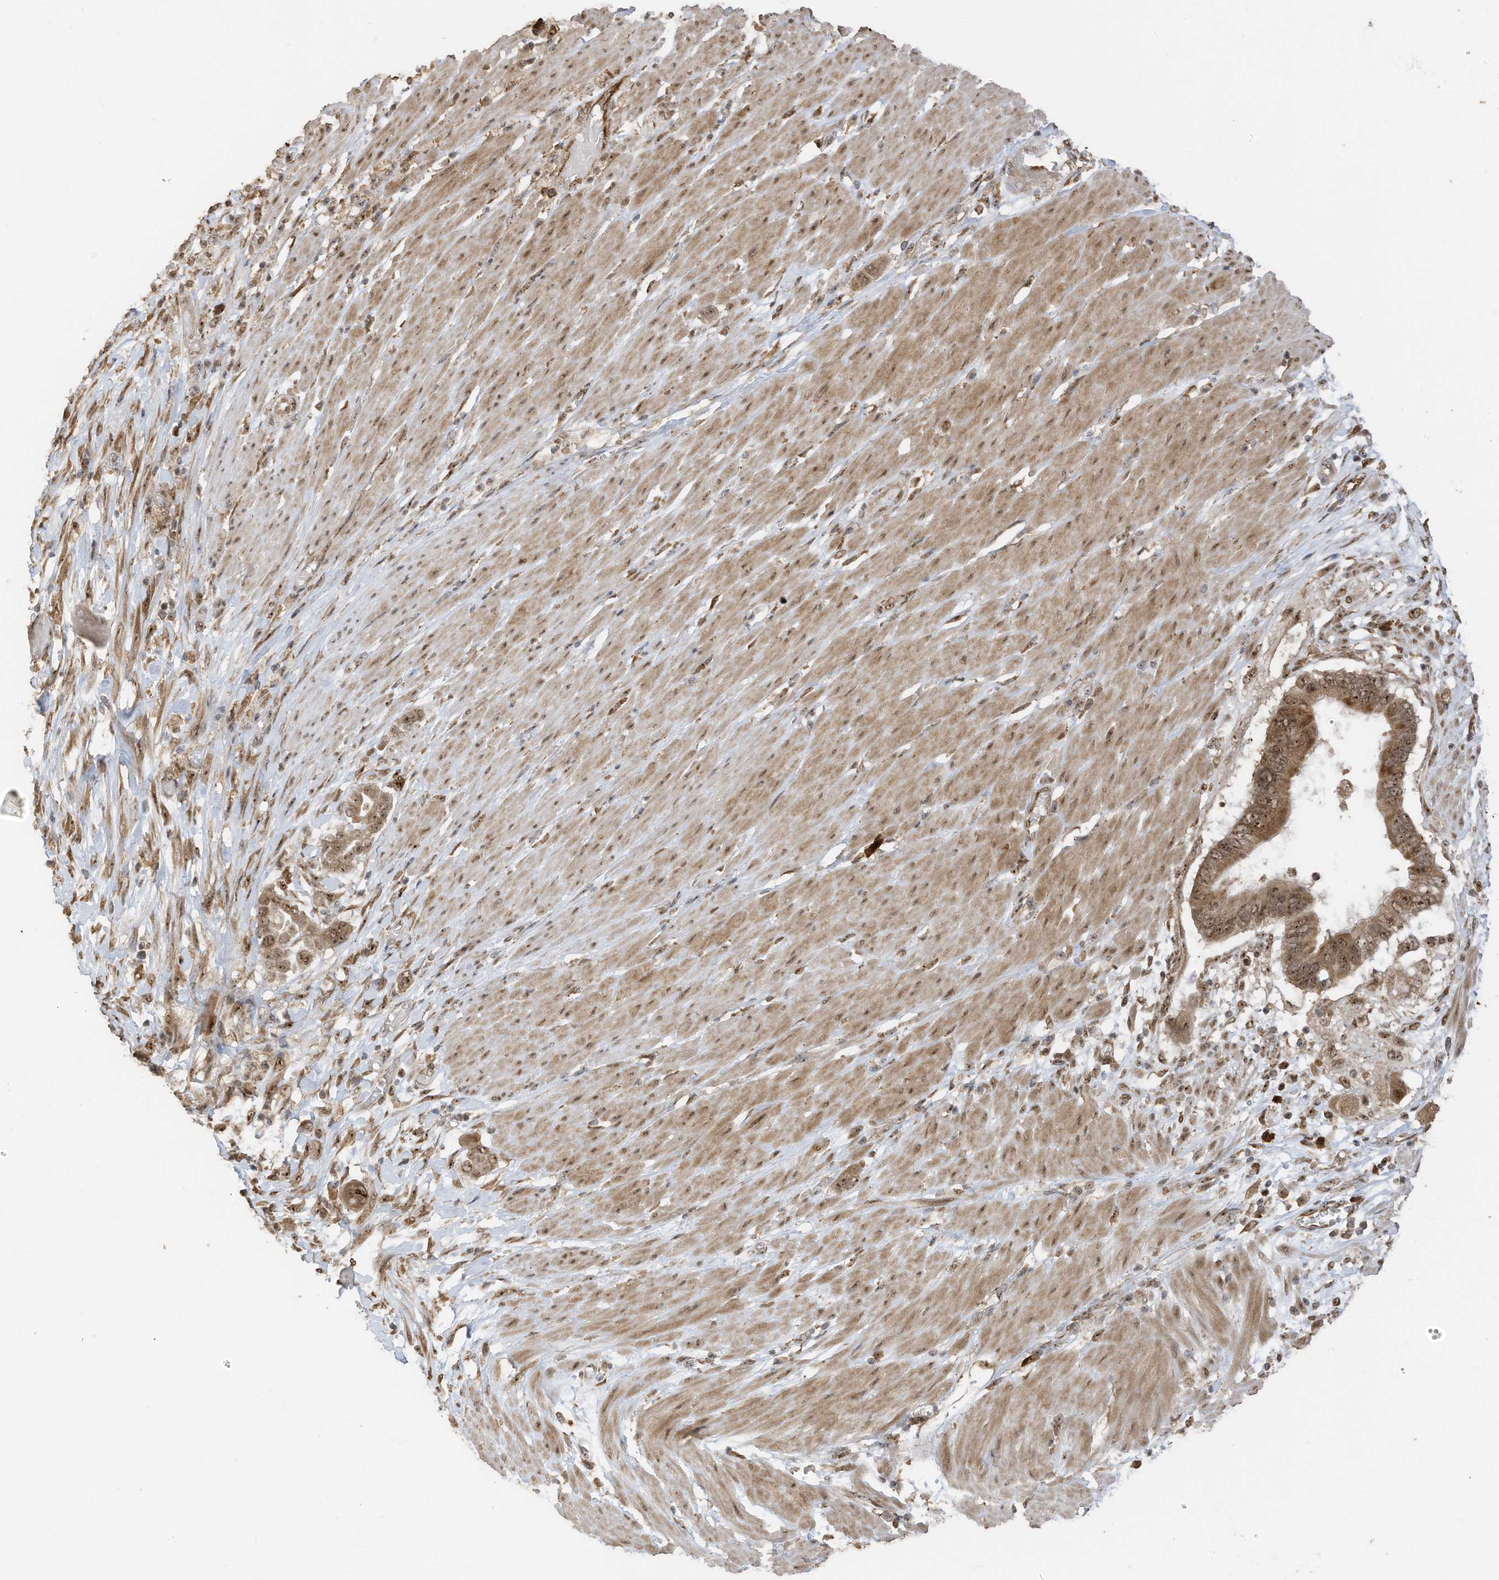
{"staining": {"intensity": "moderate", "quantity": ">75%", "location": "cytoplasmic/membranous,nuclear"}, "tissue": "pancreatic cancer", "cell_type": "Tumor cells", "image_type": "cancer", "snomed": [{"axis": "morphology", "description": "Adenocarcinoma, NOS"}, {"axis": "topography", "description": "Pancreas"}], "caption": "Protein expression analysis of human pancreatic cancer reveals moderate cytoplasmic/membranous and nuclear staining in approximately >75% of tumor cells.", "gene": "ERLEC1", "patient": {"sex": "male", "age": 68}}